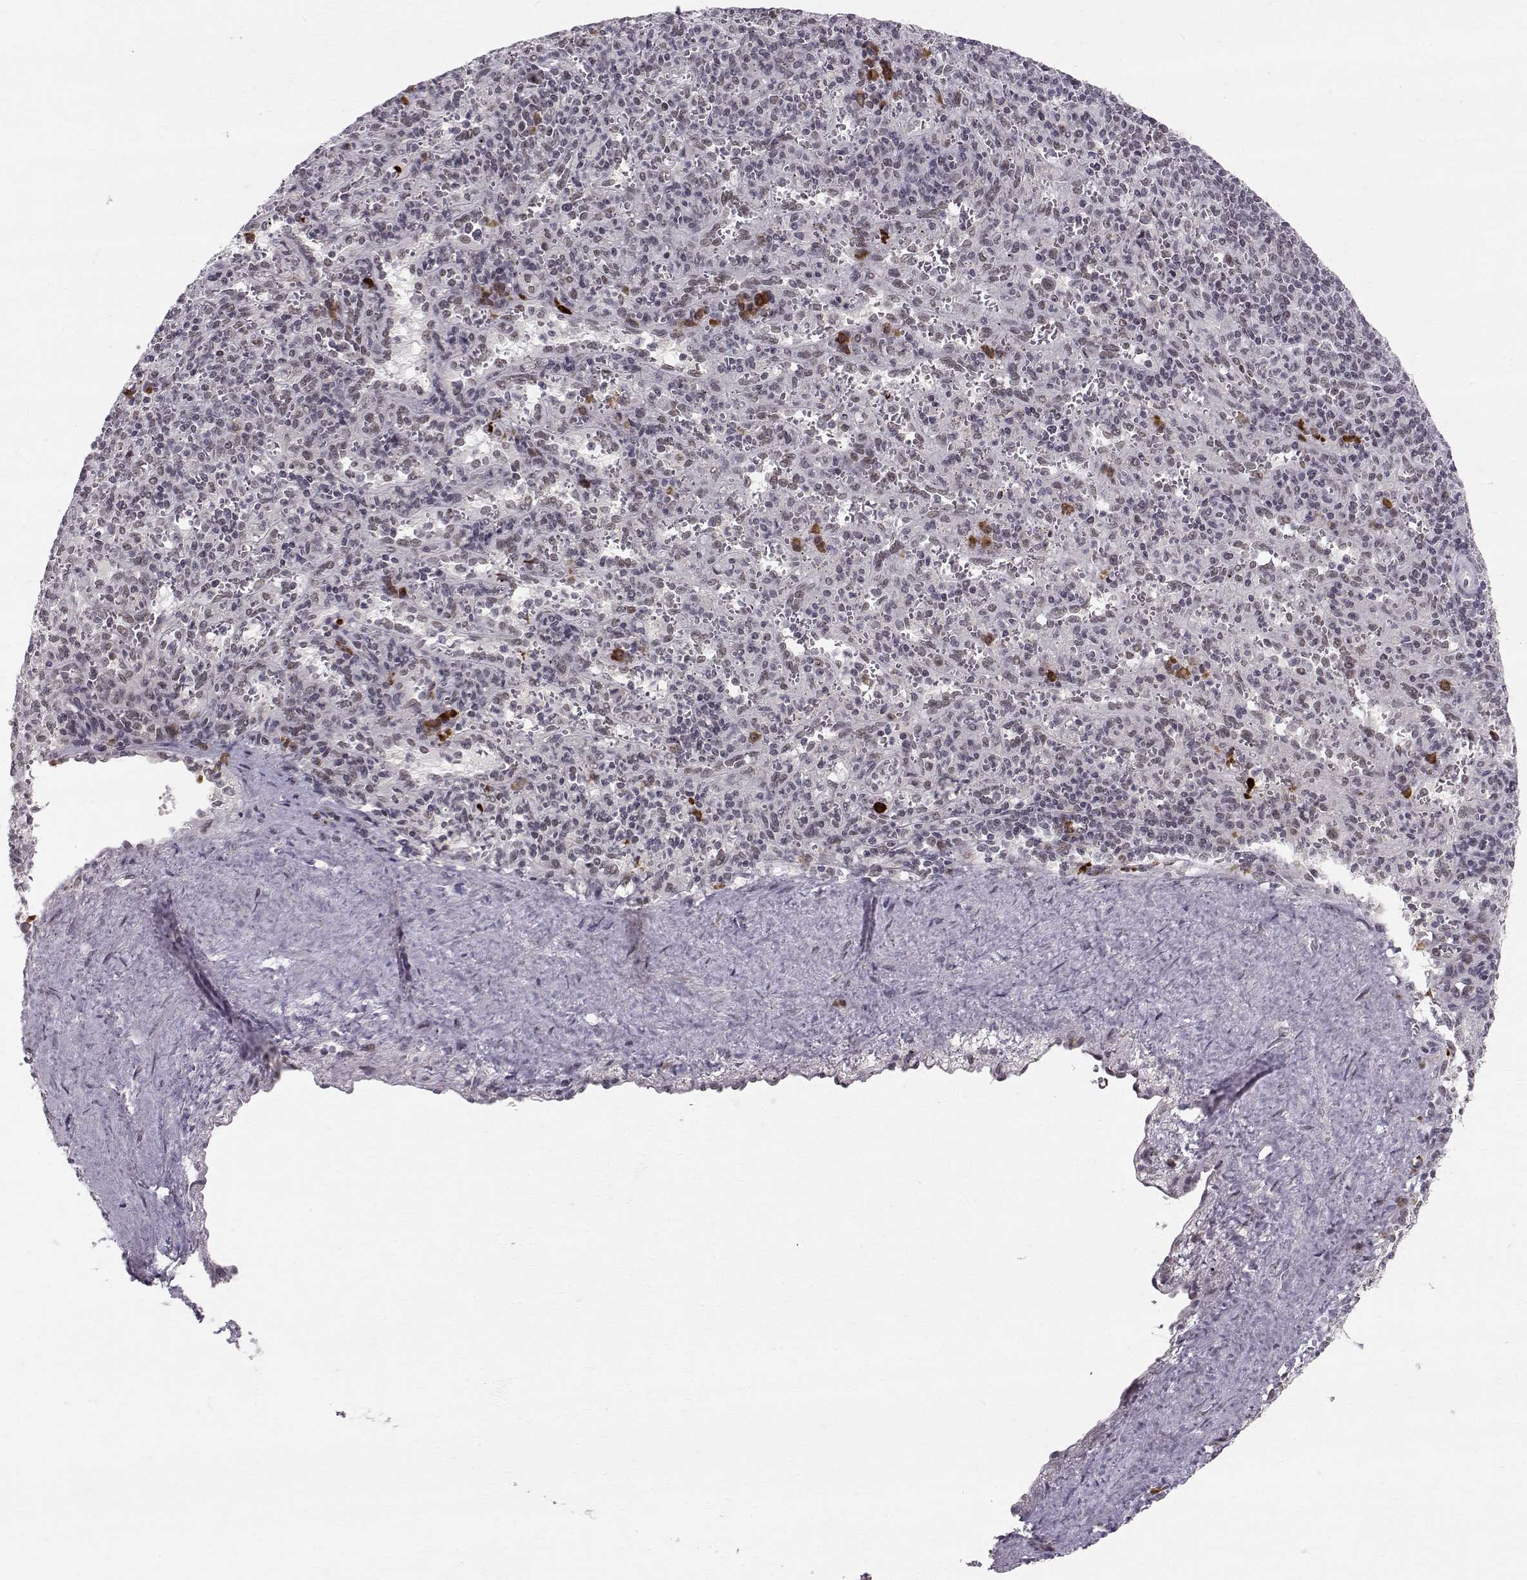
{"staining": {"intensity": "negative", "quantity": "none", "location": "none"}, "tissue": "spleen", "cell_type": "Cells in red pulp", "image_type": "normal", "snomed": [{"axis": "morphology", "description": "Normal tissue, NOS"}, {"axis": "topography", "description": "Spleen"}], "caption": "IHC of unremarkable human spleen exhibits no positivity in cells in red pulp. (Stains: DAB immunohistochemistry with hematoxylin counter stain, Microscopy: brightfield microscopy at high magnification).", "gene": "RPP38", "patient": {"sex": "male", "age": 57}}